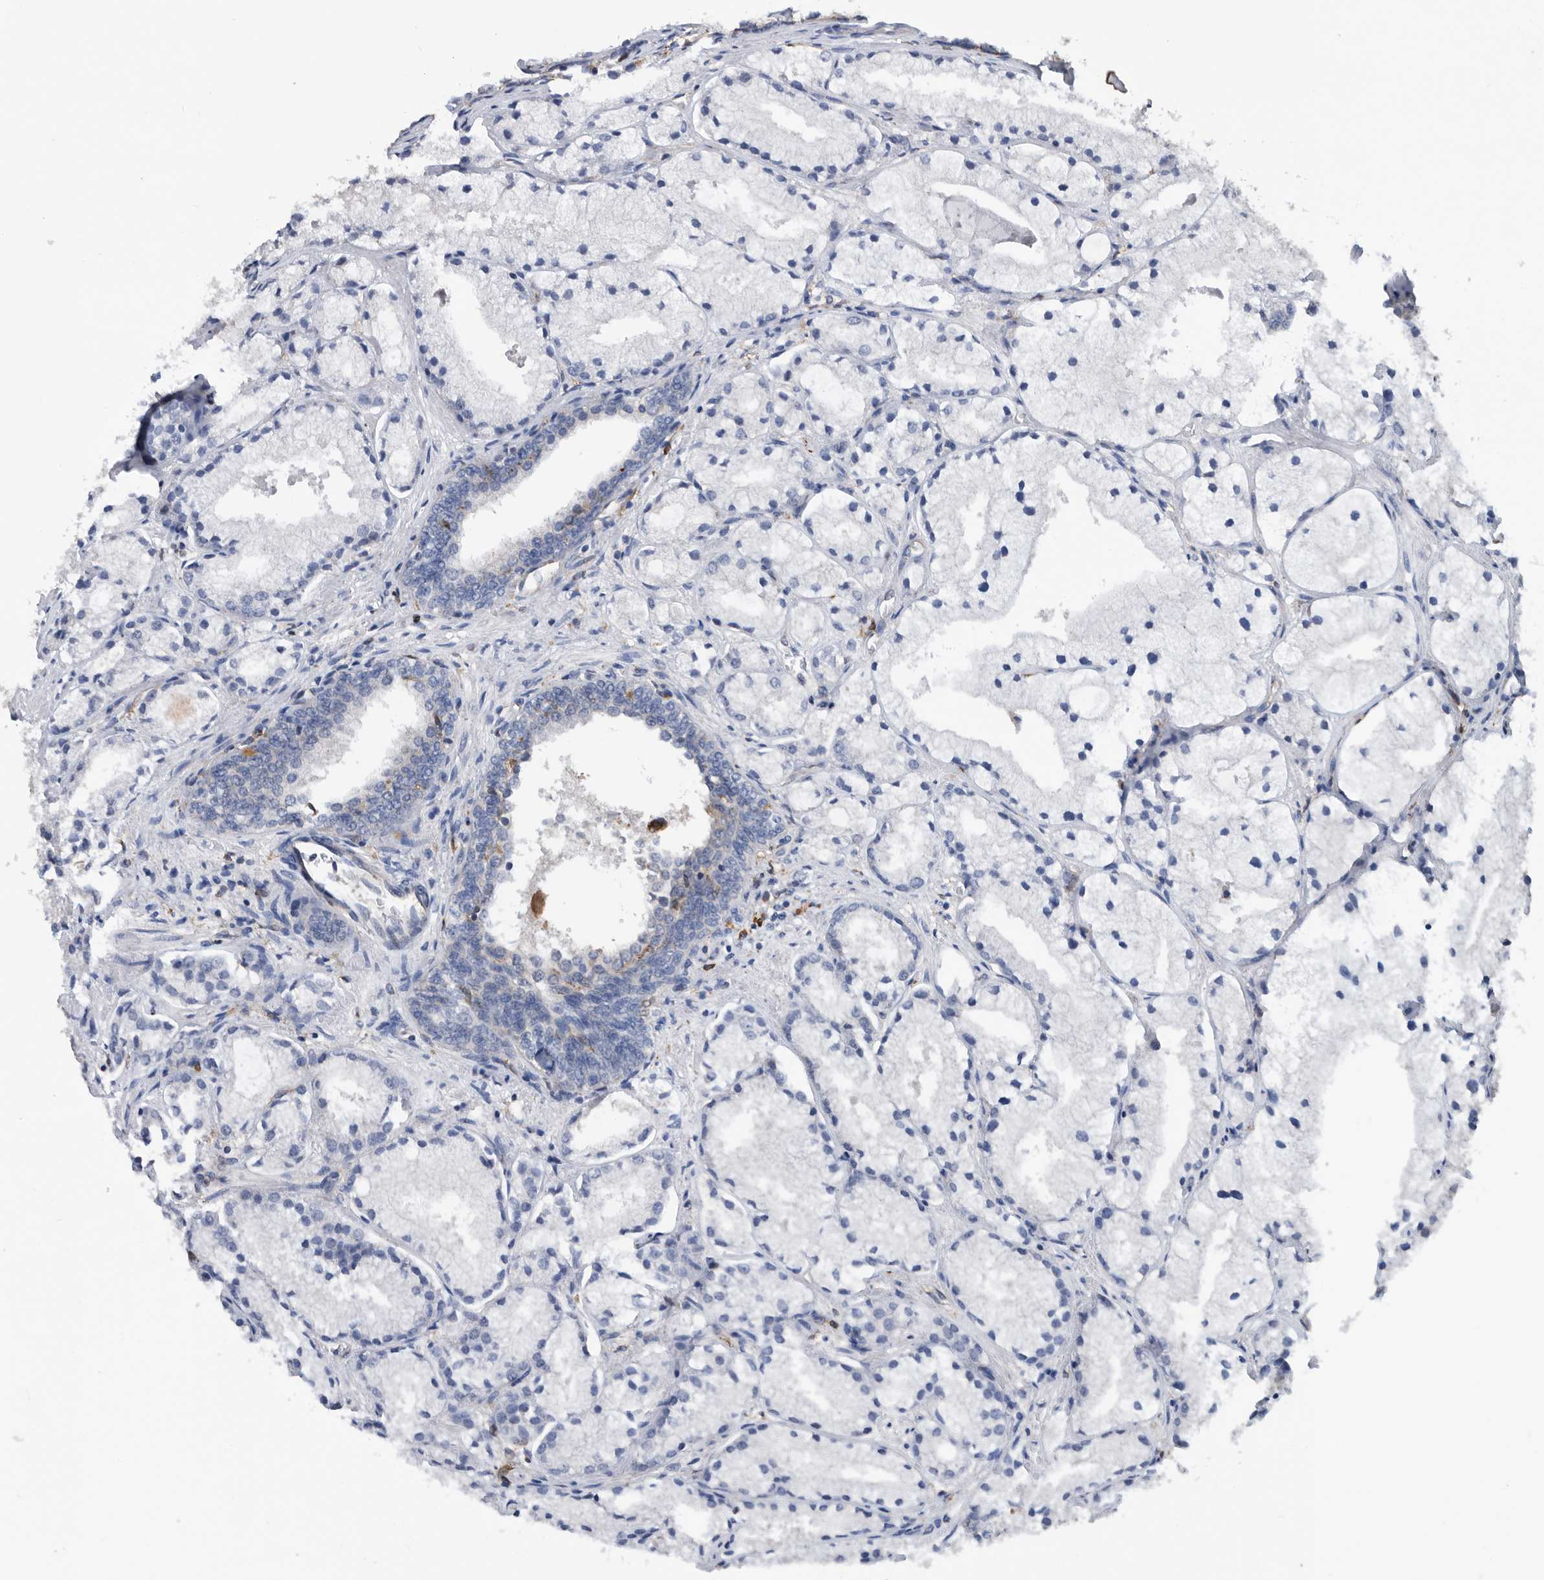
{"staining": {"intensity": "moderate", "quantity": "<25%", "location": "nuclear"}, "tissue": "prostate cancer", "cell_type": "Tumor cells", "image_type": "cancer", "snomed": [{"axis": "morphology", "description": "Adenocarcinoma, High grade"}, {"axis": "topography", "description": "Prostate"}], "caption": "Prostate adenocarcinoma (high-grade) stained for a protein demonstrates moderate nuclear positivity in tumor cells.", "gene": "ATAD2", "patient": {"sex": "male", "age": 50}}